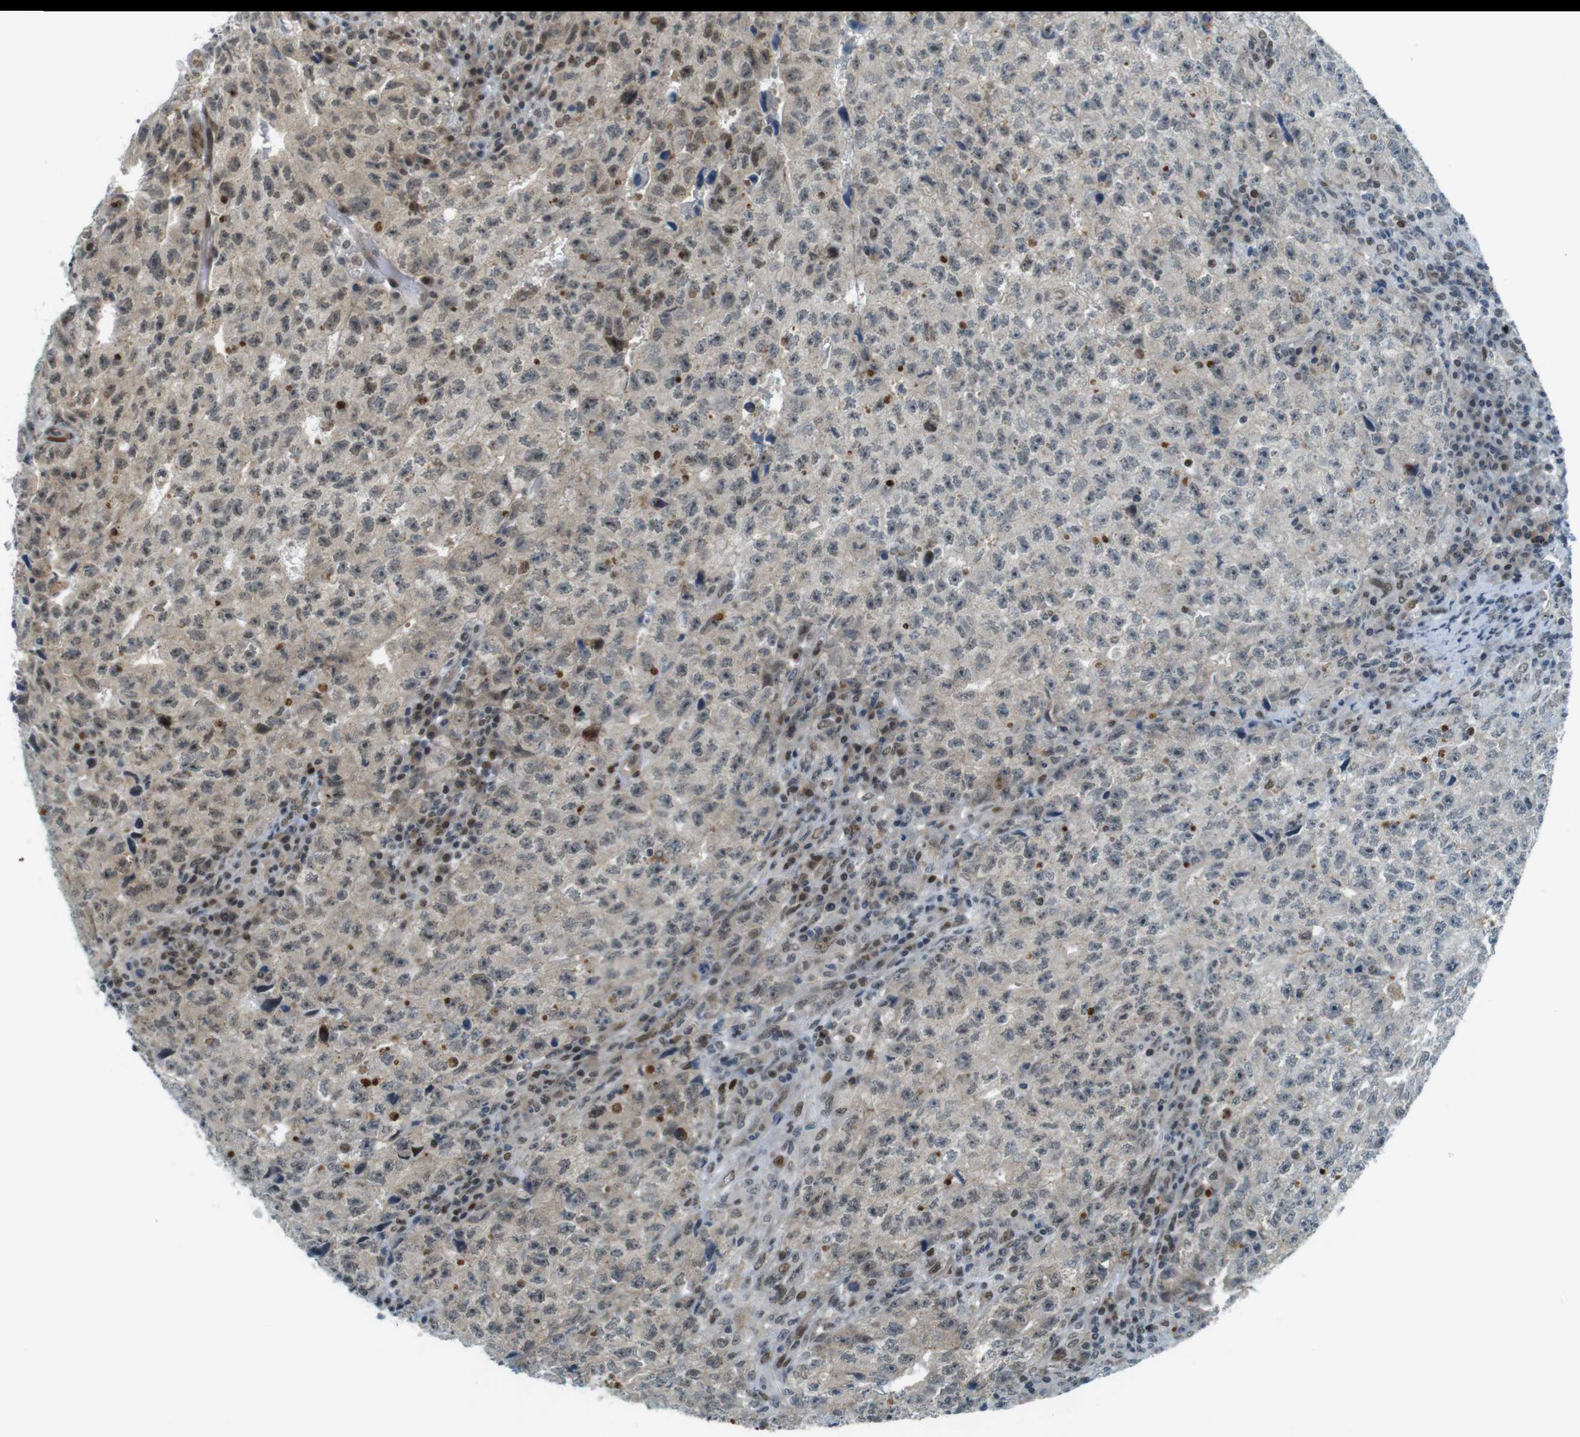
{"staining": {"intensity": "weak", "quantity": "25%-75%", "location": "cytoplasmic/membranous,nuclear"}, "tissue": "testis cancer", "cell_type": "Tumor cells", "image_type": "cancer", "snomed": [{"axis": "morphology", "description": "Necrosis, NOS"}, {"axis": "morphology", "description": "Carcinoma, Embryonal, NOS"}, {"axis": "topography", "description": "Testis"}], "caption": "Tumor cells show low levels of weak cytoplasmic/membranous and nuclear expression in approximately 25%-75% of cells in testis cancer. The protein of interest is stained brown, and the nuclei are stained in blue (DAB IHC with brightfield microscopy, high magnification).", "gene": "UBB", "patient": {"sex": "male", "age": 19}}